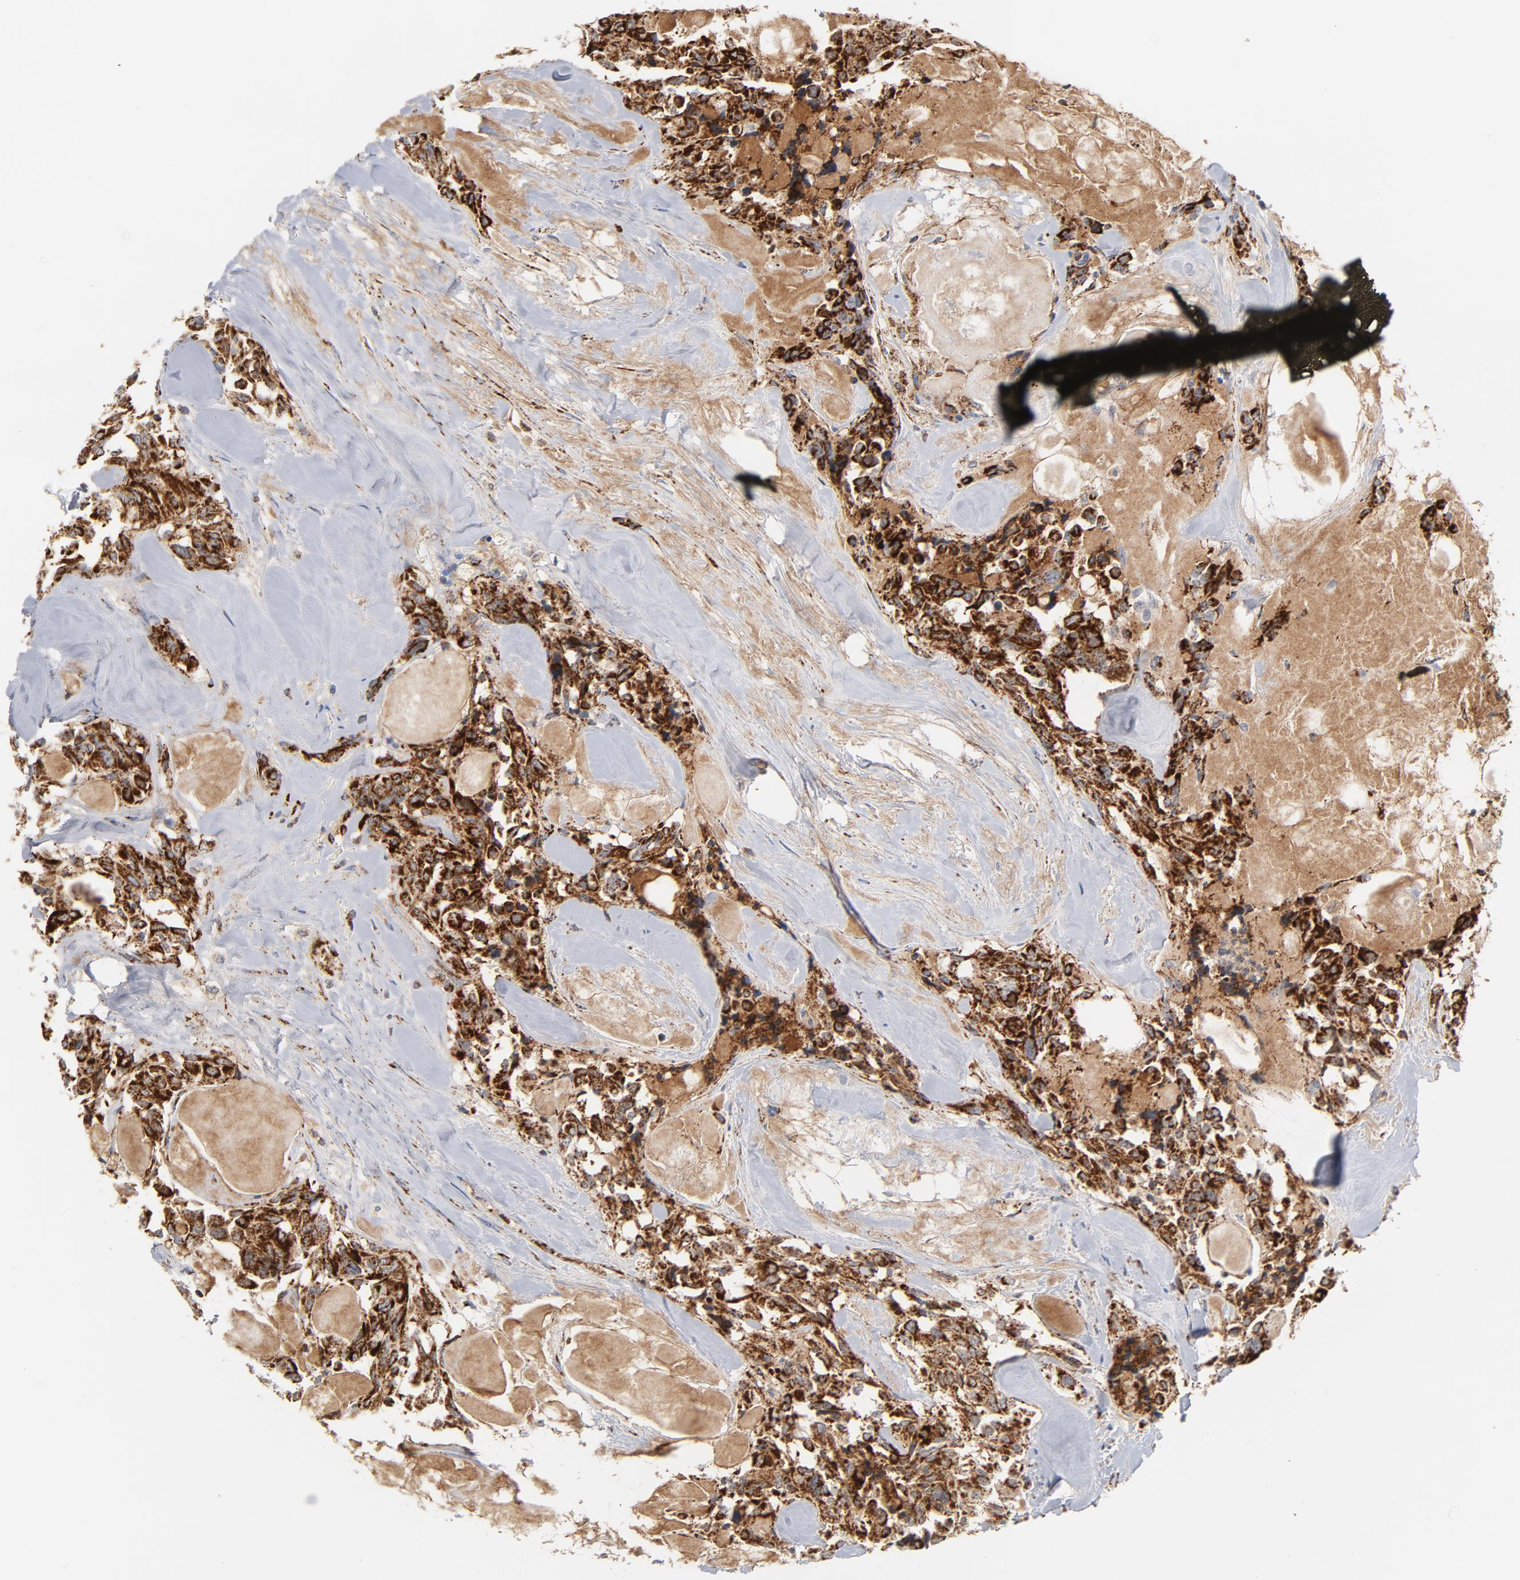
{"staining": {"intensity": "strong", "quantity": ">75%", "location": "cytoplasmic/membranous"}, "tissue": "thyroid cancer", "cell_type": "Tumor cells", "image_type": "cancer", "snomed": [{"axis": "morphology", "description": "Carcinoma, NOS"}, {"axis": "morphology", "description": "Carcinoid, malignant, NOS"}, {"axis": "topography", "description": "Thyroid gland"}], "caption": "A brown stain labels strong cytoplasmic/membranous positivity of a protein in thyroid cancer (carcinoma) tumor cells.", "gene": "DIABLO", "patient": {"sex": "male", "age": 33}}